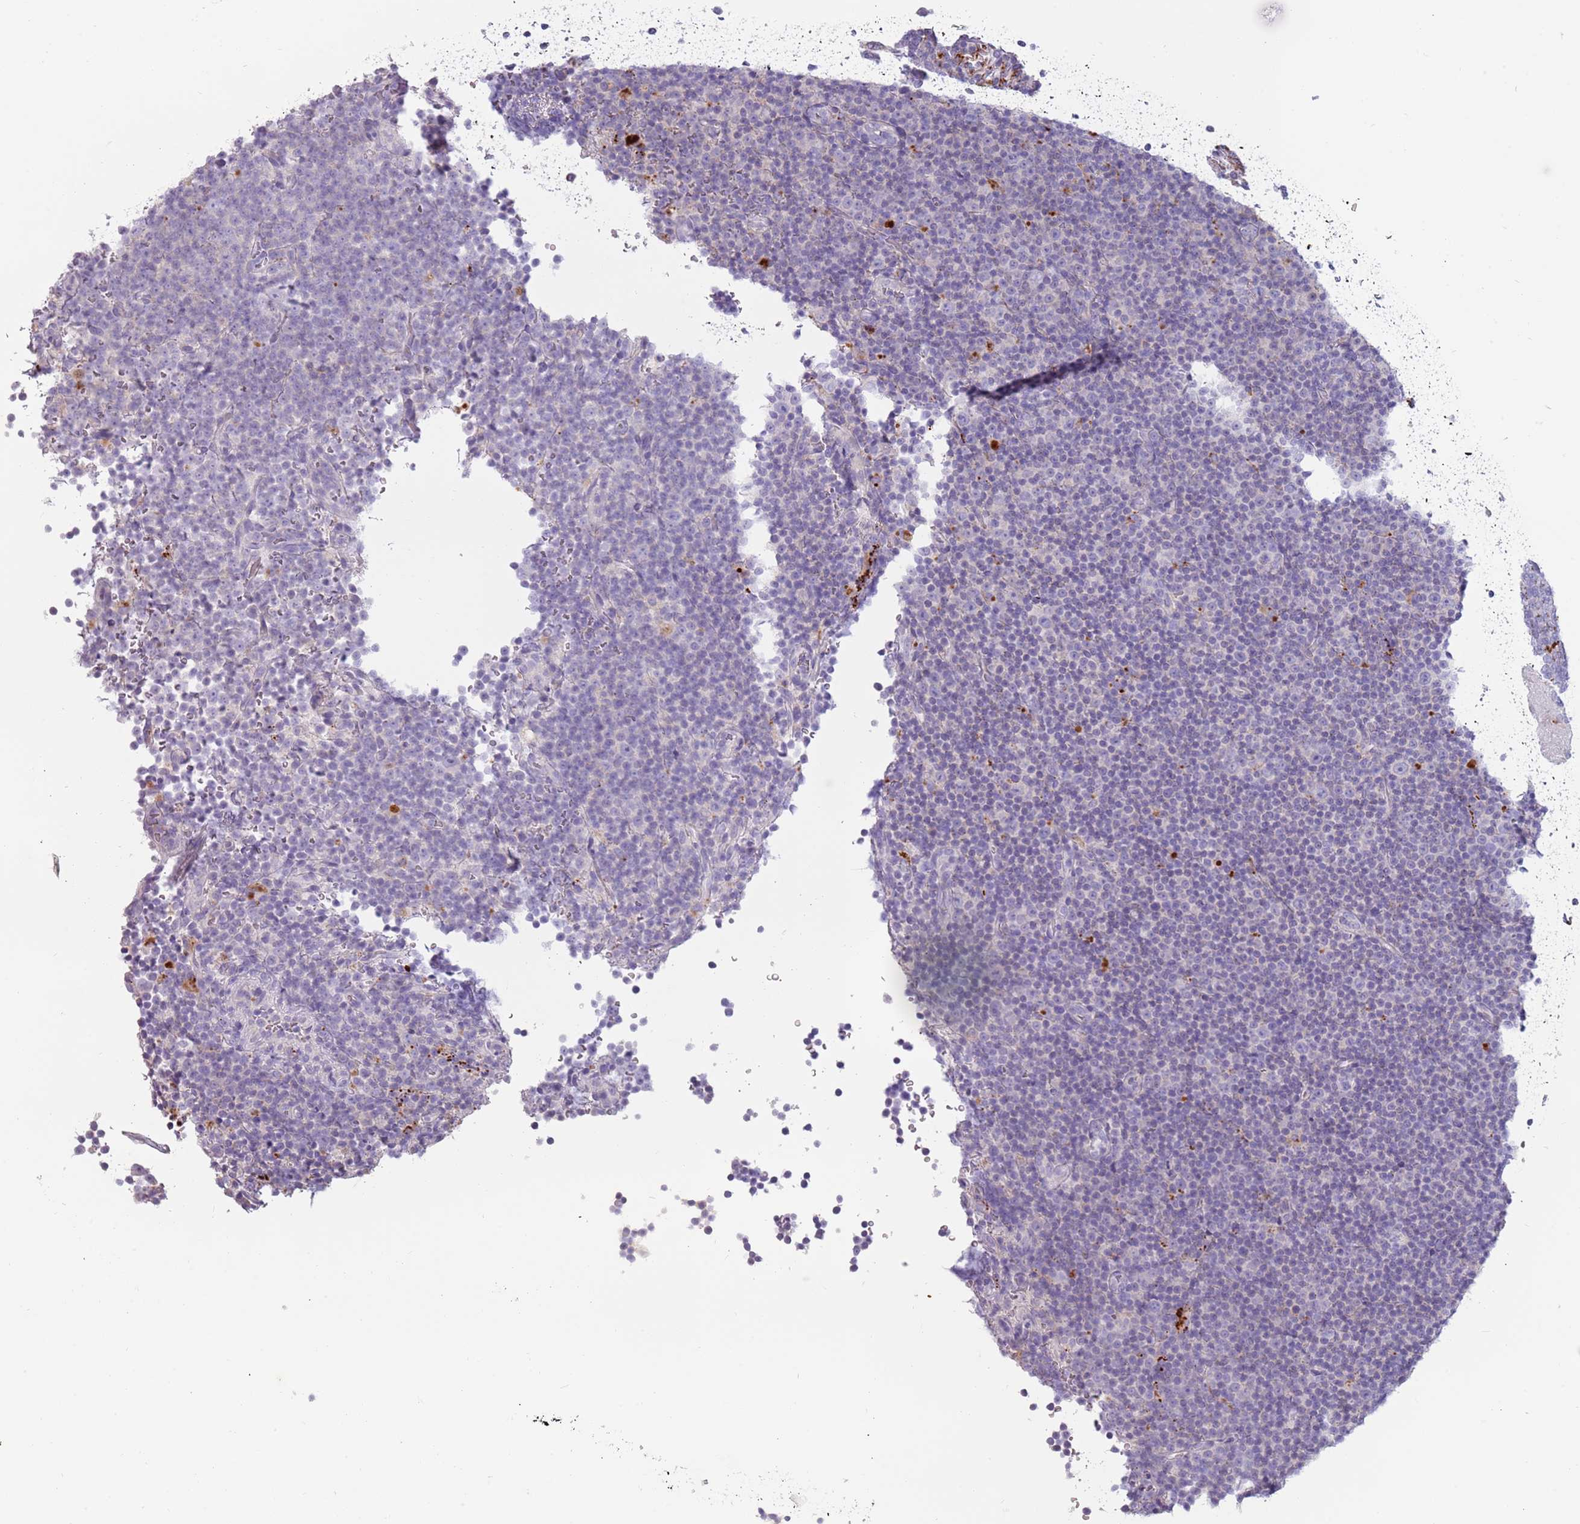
{"staining": {"intensity": "negative", "quantity": "none", "location": "none"}, "tissue": "lymphoma", "cell_type": "Tumor cells", "image_type": "cancer", "snomed": [{"axis": "morphology", "description": "Malignant lymphoma, non-Hodgkin's type, Low grade"}, {"axis": "topography", "description": "Lymph node"}], "caption": "High magnification brightfield microscopy of malignant lymphoma, non-Hodgkin's type (low-grade) stained with DAB (3,3'-diaminobenzidine) (brown) and counterstained with hematoxylin (blue): tumor cells show no significant staining.", "gene": "NWD2", "patient": {"sex": "female", "age": 67}}